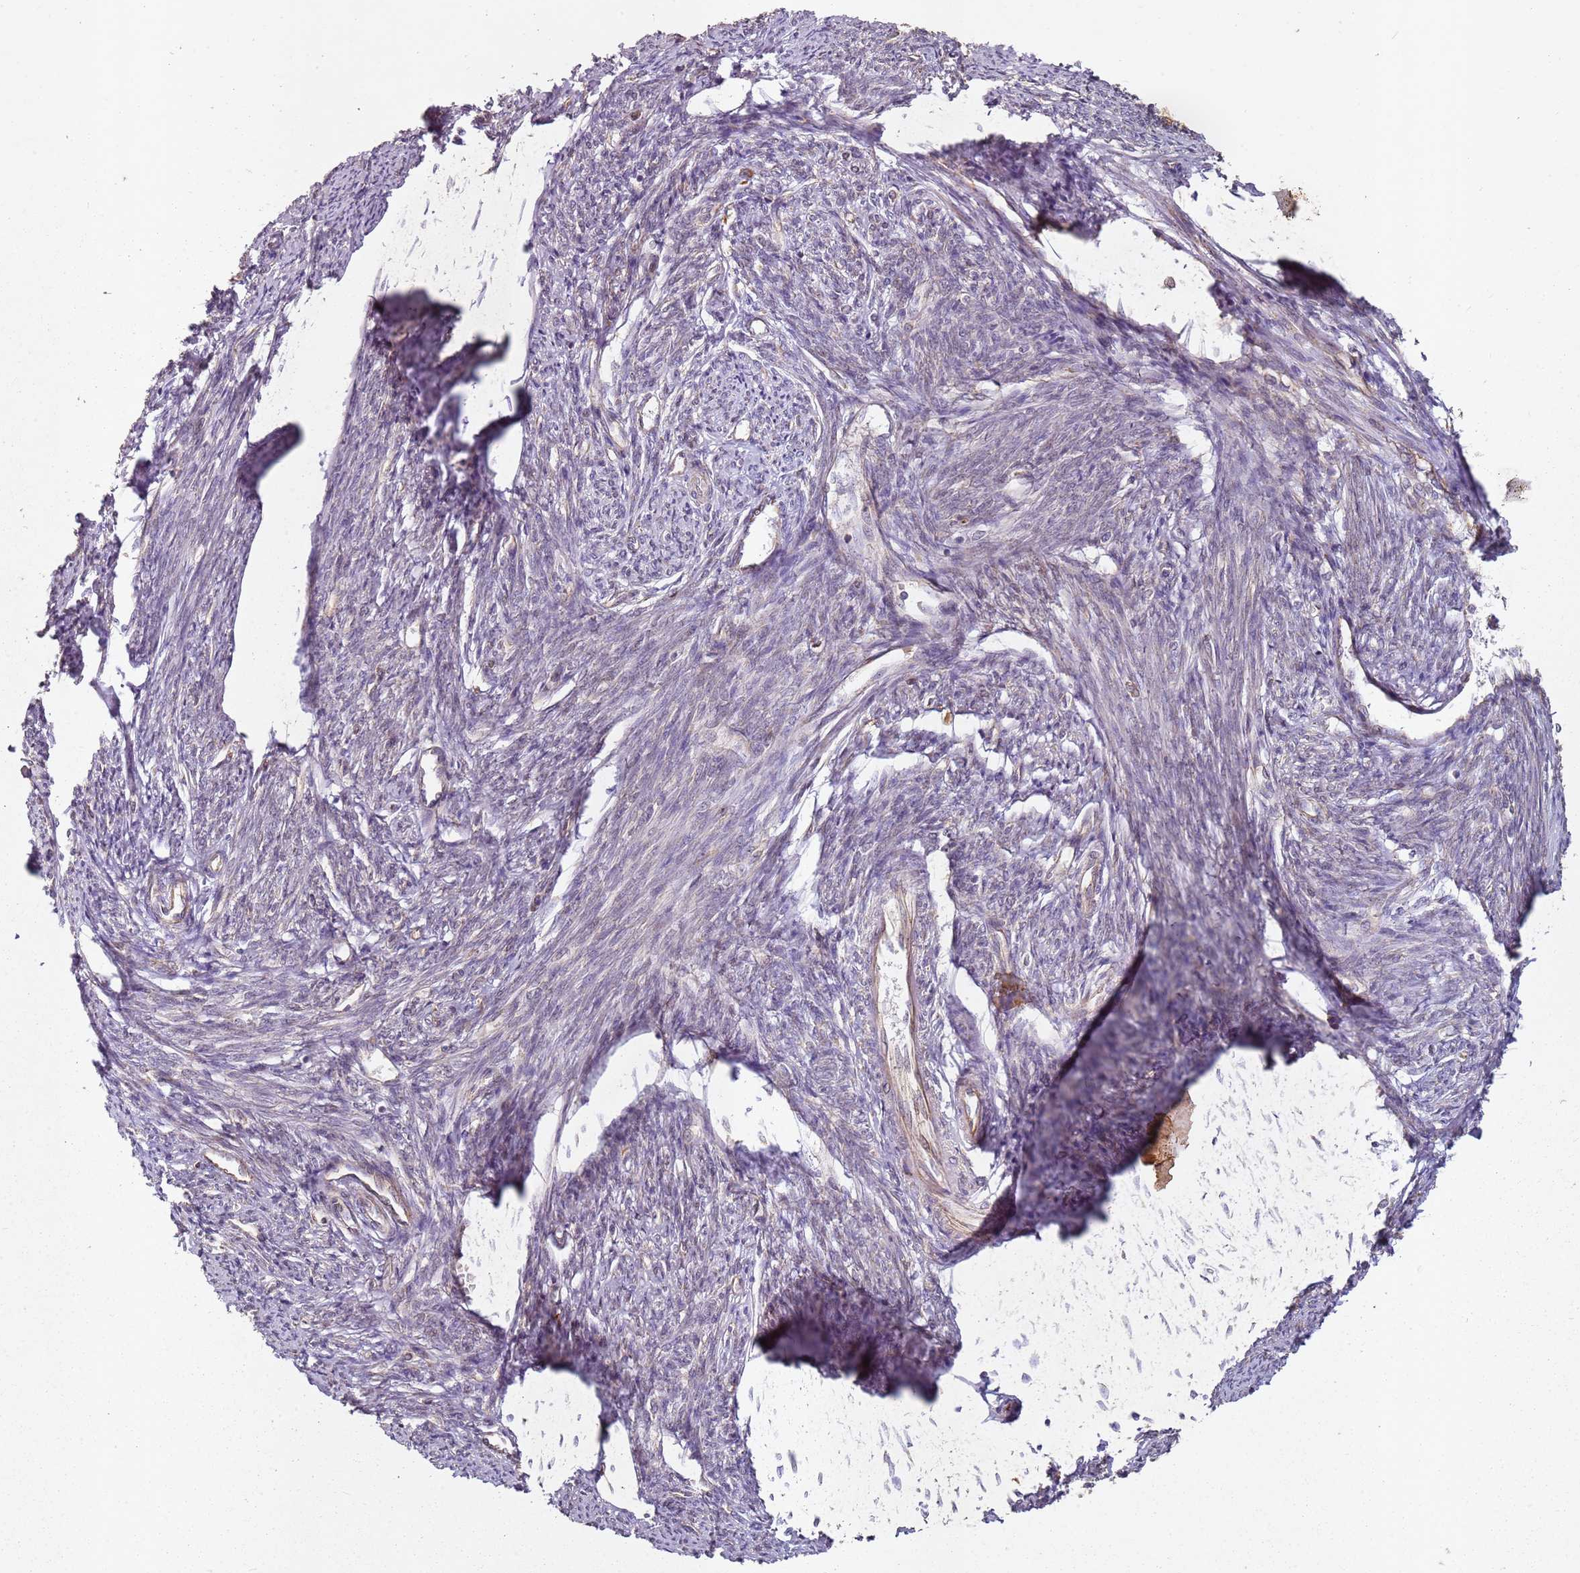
{"staining": {"intensity": "weak", "quantity": "25%-75%", "location": "cytoplasmic/membranous"}, "tissue": "smooth muscle", "cell_type": "Smooth muscle cells", "image_type": "normal", "snomed": [{"axis": "morphology", "description": "Normal tissue, NOS"}, {"axis": "topography", "description": "Smooth muscle"}, {"axis": "topography", "description": "Uterus"}], "caption": "Smooth muscle stained with DAB IHC displays low levels of weak cytoplasmic/membranous expression in approximately 25%-75% of smooth muscle cells.", "gene": "ARFRP1", "patient": {"sex": "female", "age": 59}}